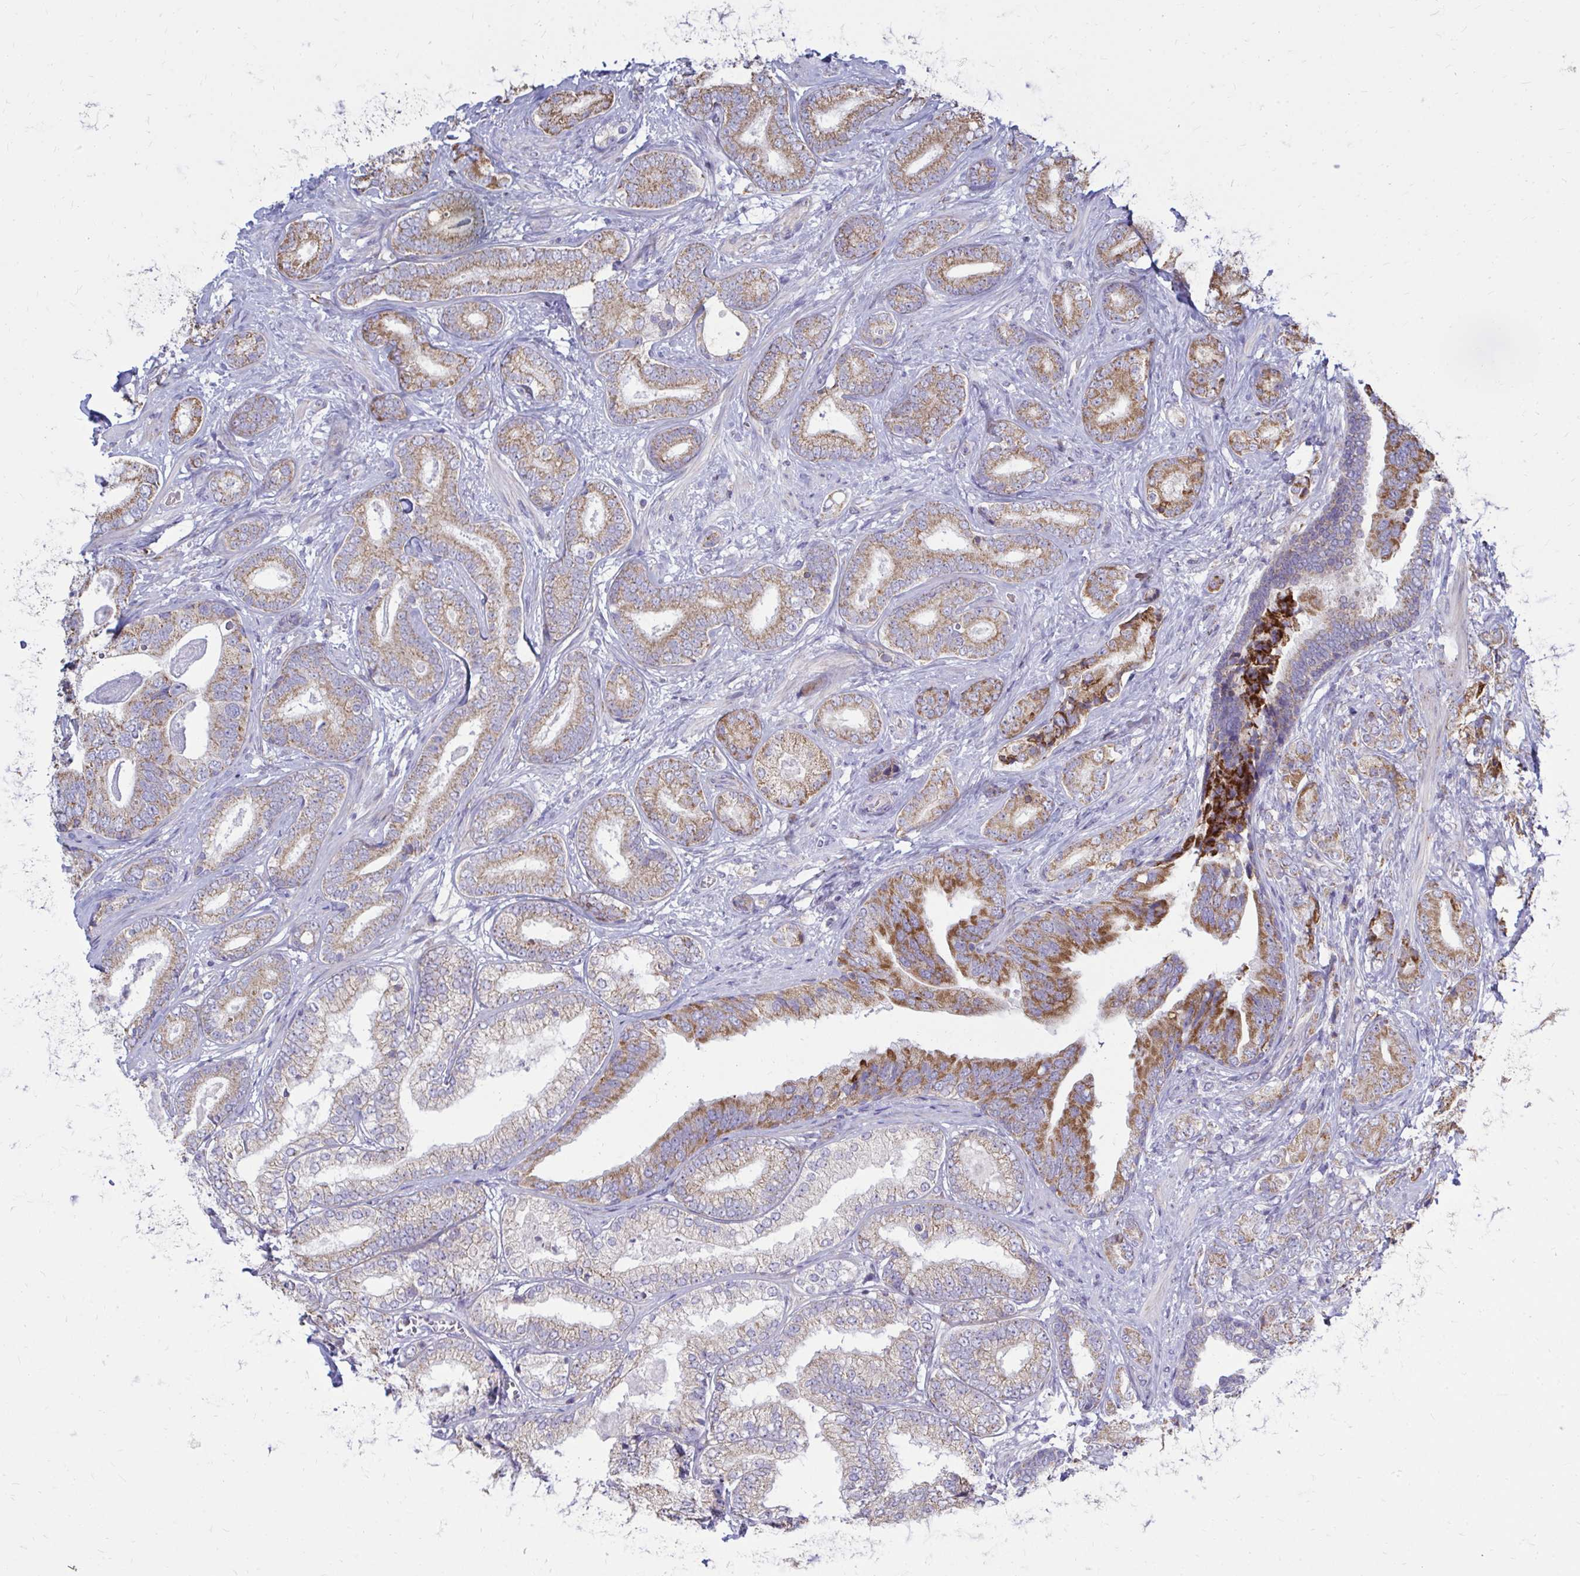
{"staining": {"intensity": "moderate", "quantity": ">75%", "location": "cytoplasmic/membranous"}, "tissue": "prostate cancer", "cell_type": "Tumor cells", "image_type": "cancer", "snomed": [{"axis": "morphology", "description": "Adenocarcinoma, High grade"}, {"axis": "topography", "description": "Prostate"}], "caption": "A medium amount of moderate cytoplasmic/membranous positivity is present in about >75% of tumor cells in prostate cancer (high-grade adenocarcinoma) tissue.", "gene": "OR10R2", "patient": {"sex": "male", "age": 62}}